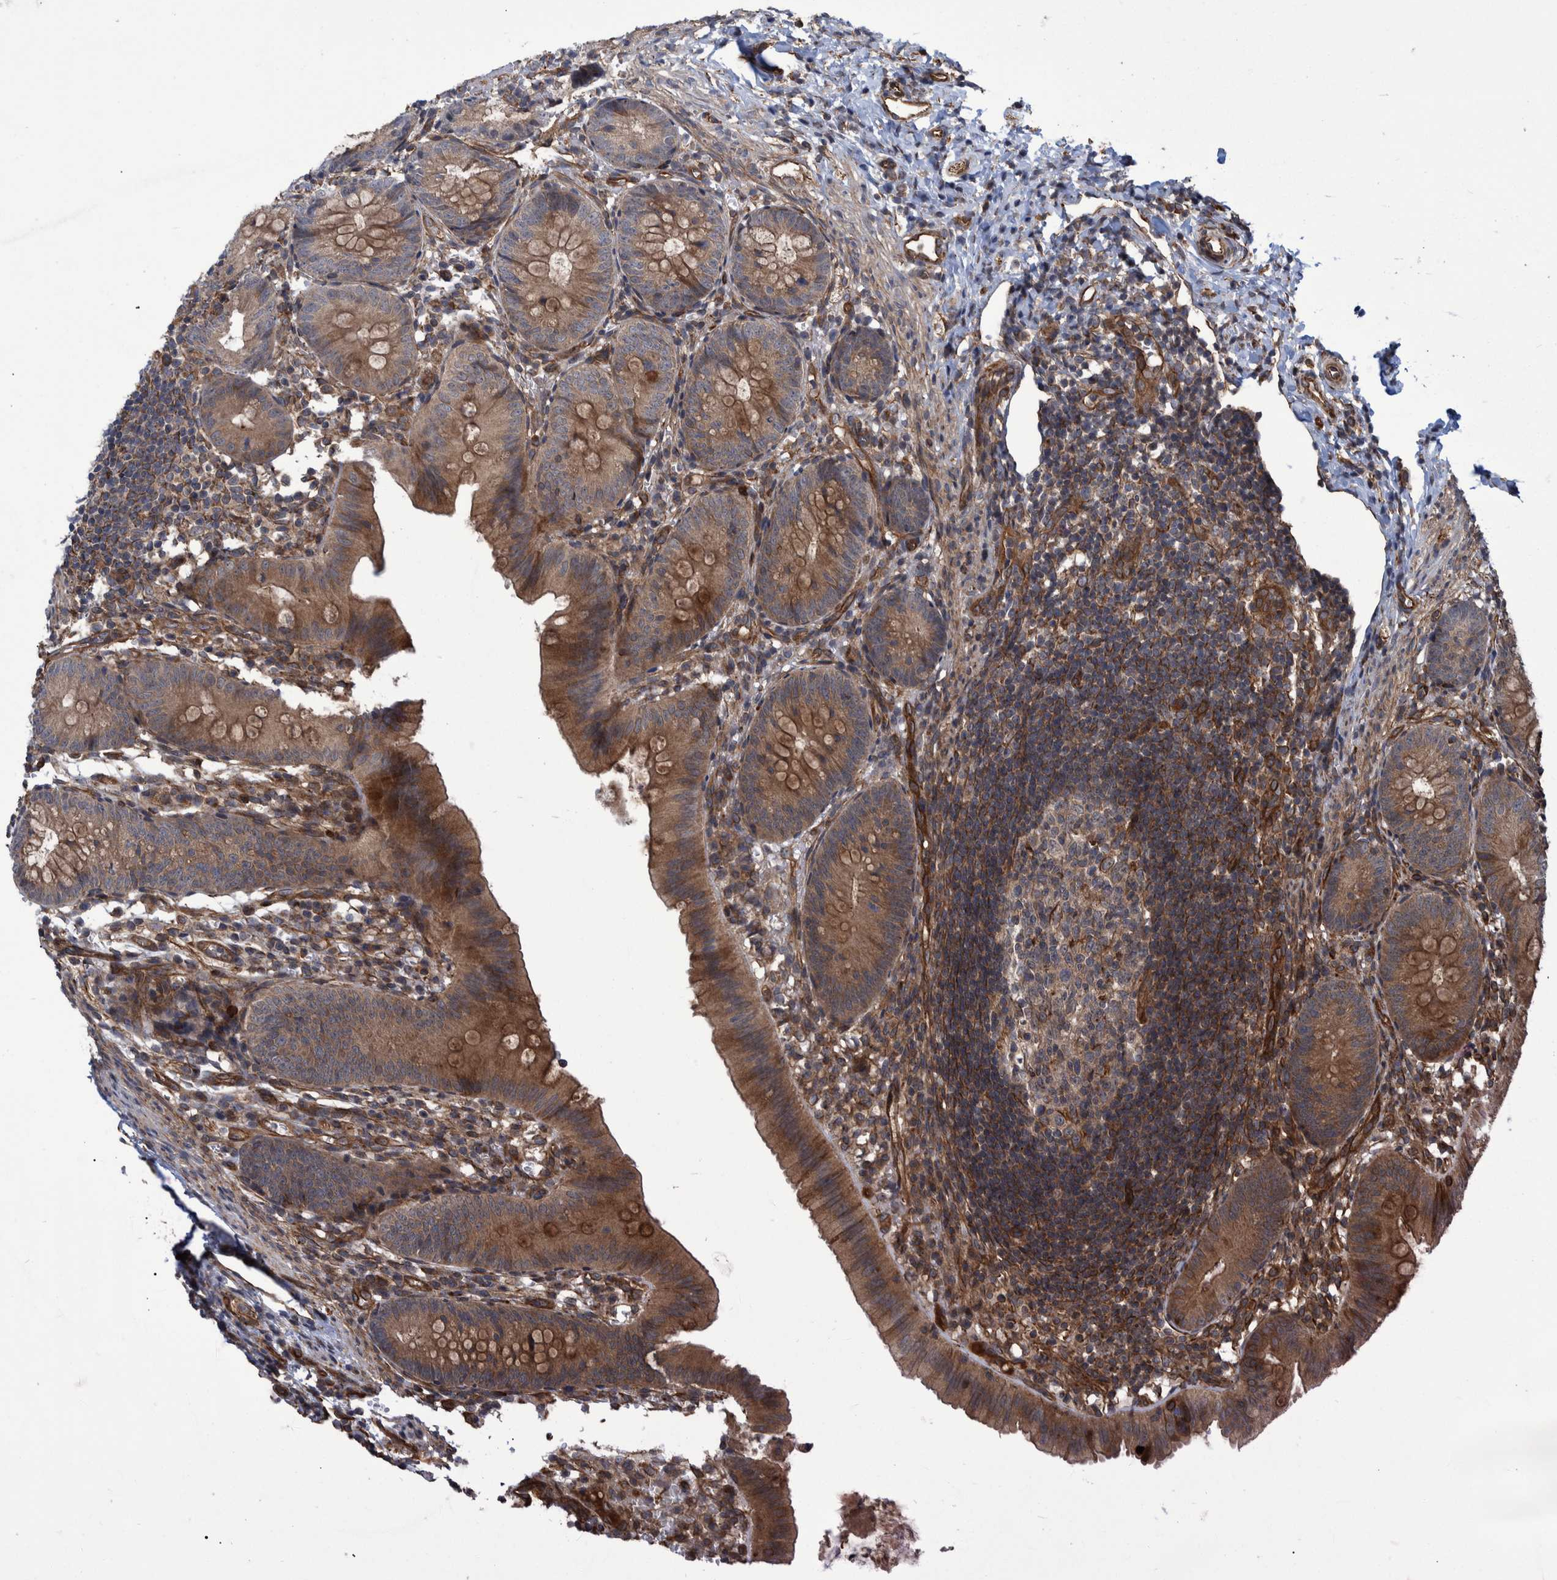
{"staining": {"intensity": "strong", "quantity": ">75%", "location": "cytoplasmic/membranous"}, "tissue": "appendix", "cell_type": "Glandular cells", "image_type": "normal", "snomed": [{"axis": "morphology", "description": "Normal tissue, NOS"}, {"axis": "topography", "description": "Appendix"}], "caption": "Immunohistochemistry (IHC) (DAB) staining of normal appendix exhibits strong cytoplasmic/membranous protein staining in about >75% of glandular cells.", "gene": "TNFRSF10B", "patient": {"sex": "male", "age": 1}}